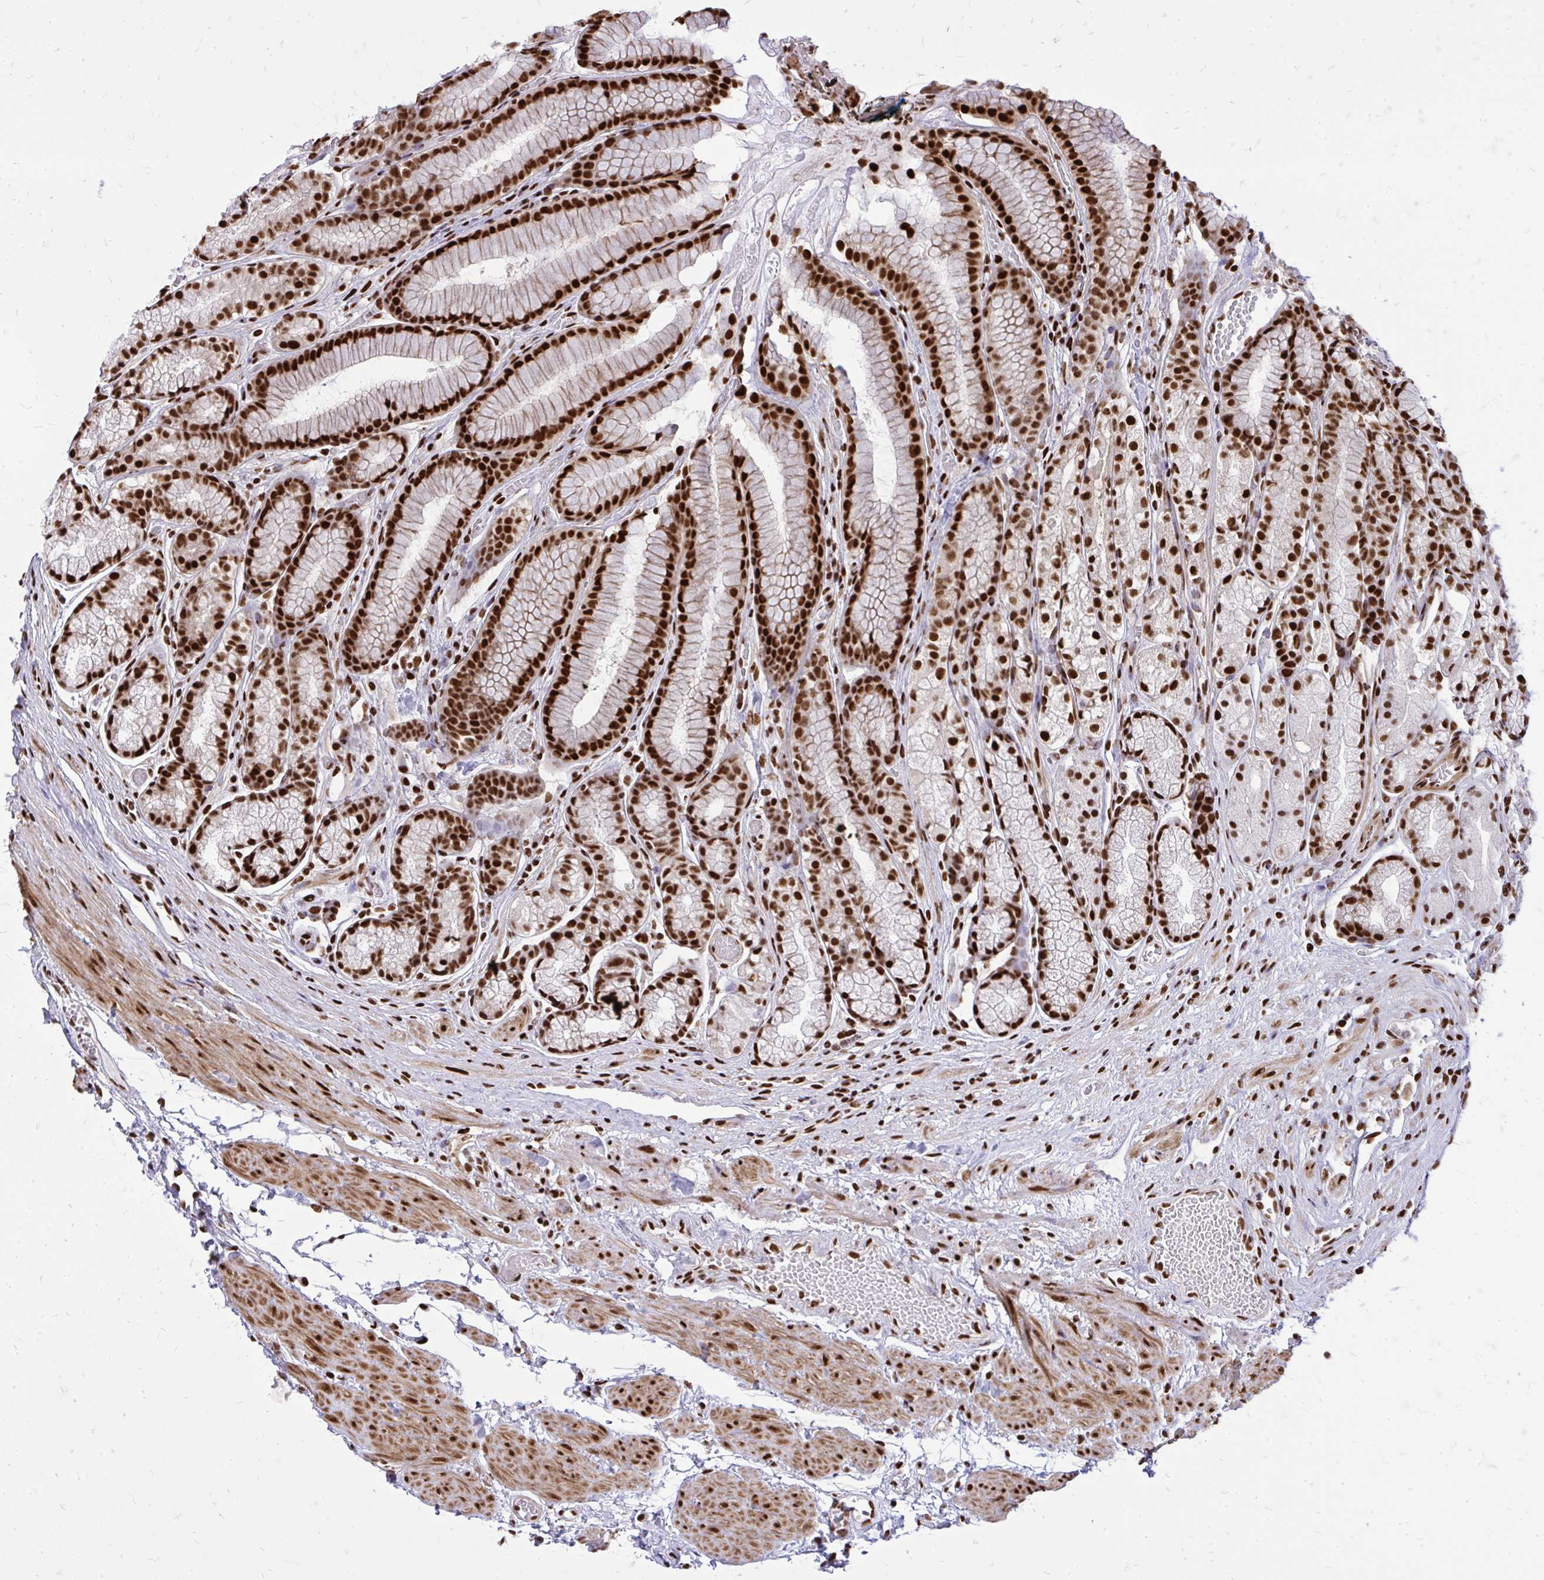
{"staining": {"intensity": "strong", "quantity": "25%-75%", "location": "nuclear"}, "tissue": "stomach", "cell_type": "Glandular cells", "image_type": "normal", "snomed": [{"axis": "morphology", "description": "Normal tissue, NOS"}, {"axis": "topography", "description": "Smooth muscle"}, {"axis": "topography", "description": "Stomach"}], "caption": "Immunohistochemical staining of benign stomach reveals 25%-75% levels of strong nuclear protein positivity in about 25%-75% of glandular cells.", "gene": "TBL1Y", "patient": {"sex": "male", "age": 70}}